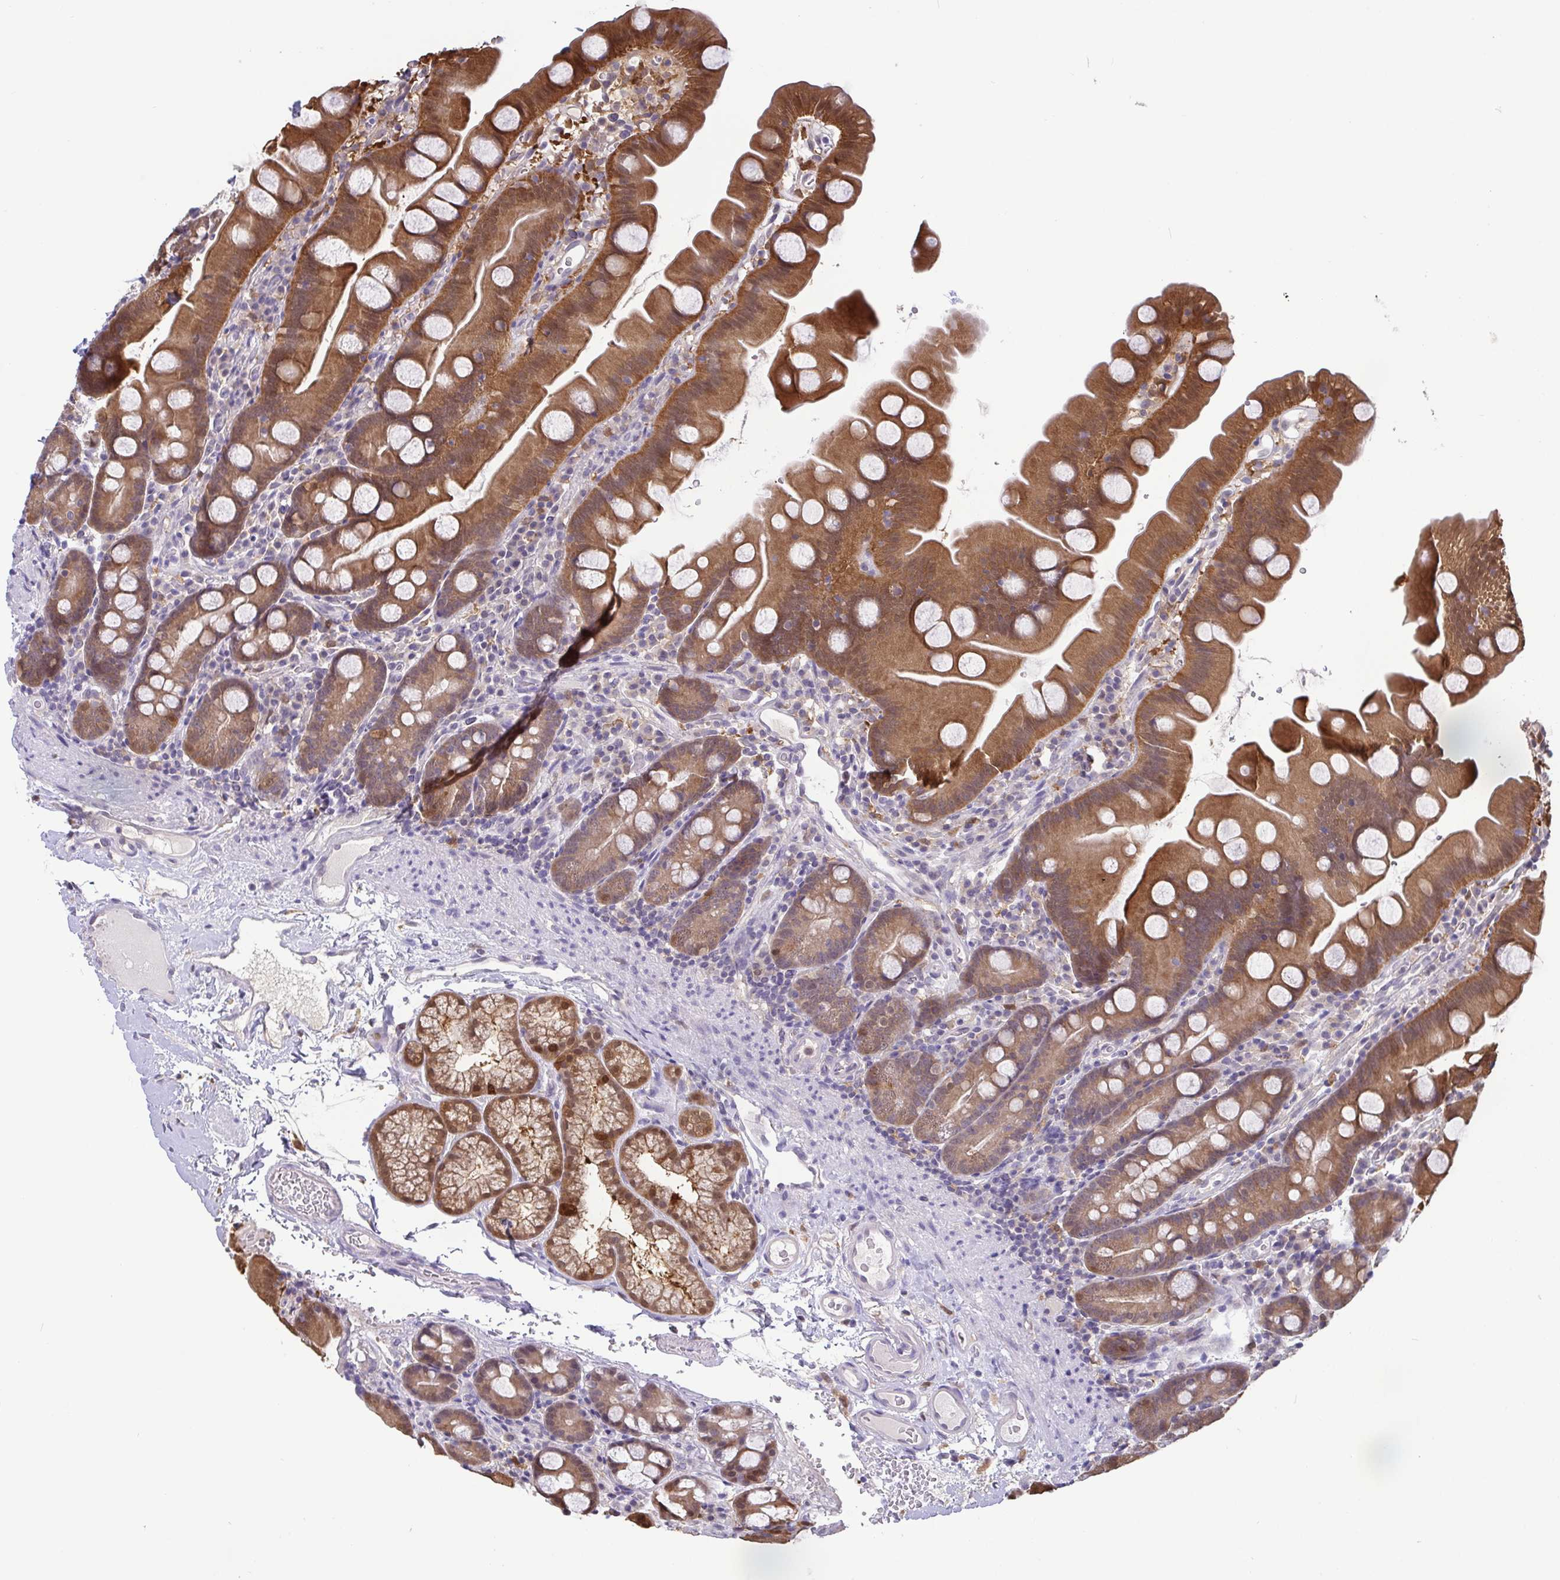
{"staining": {"intensity": "strong", "quantity": ">75%", "location": "cytoplasmic/membranous"}, "tissue": "small intestine", "cell_type": "Glandular cells", "image_type": "normal", "snomed": [{"axis": "morphology", "description": "Normal tissue, NOS"}, {"axis": "topography", "description": "Small intestine"}], "caption": "The immunohistochemical stain highlights strong cytoplasmic/membranous expression in glandular cells of unremarkable small intestine.", "gene": "IDH1", "patient": {"sex": "female", "age": 68}}